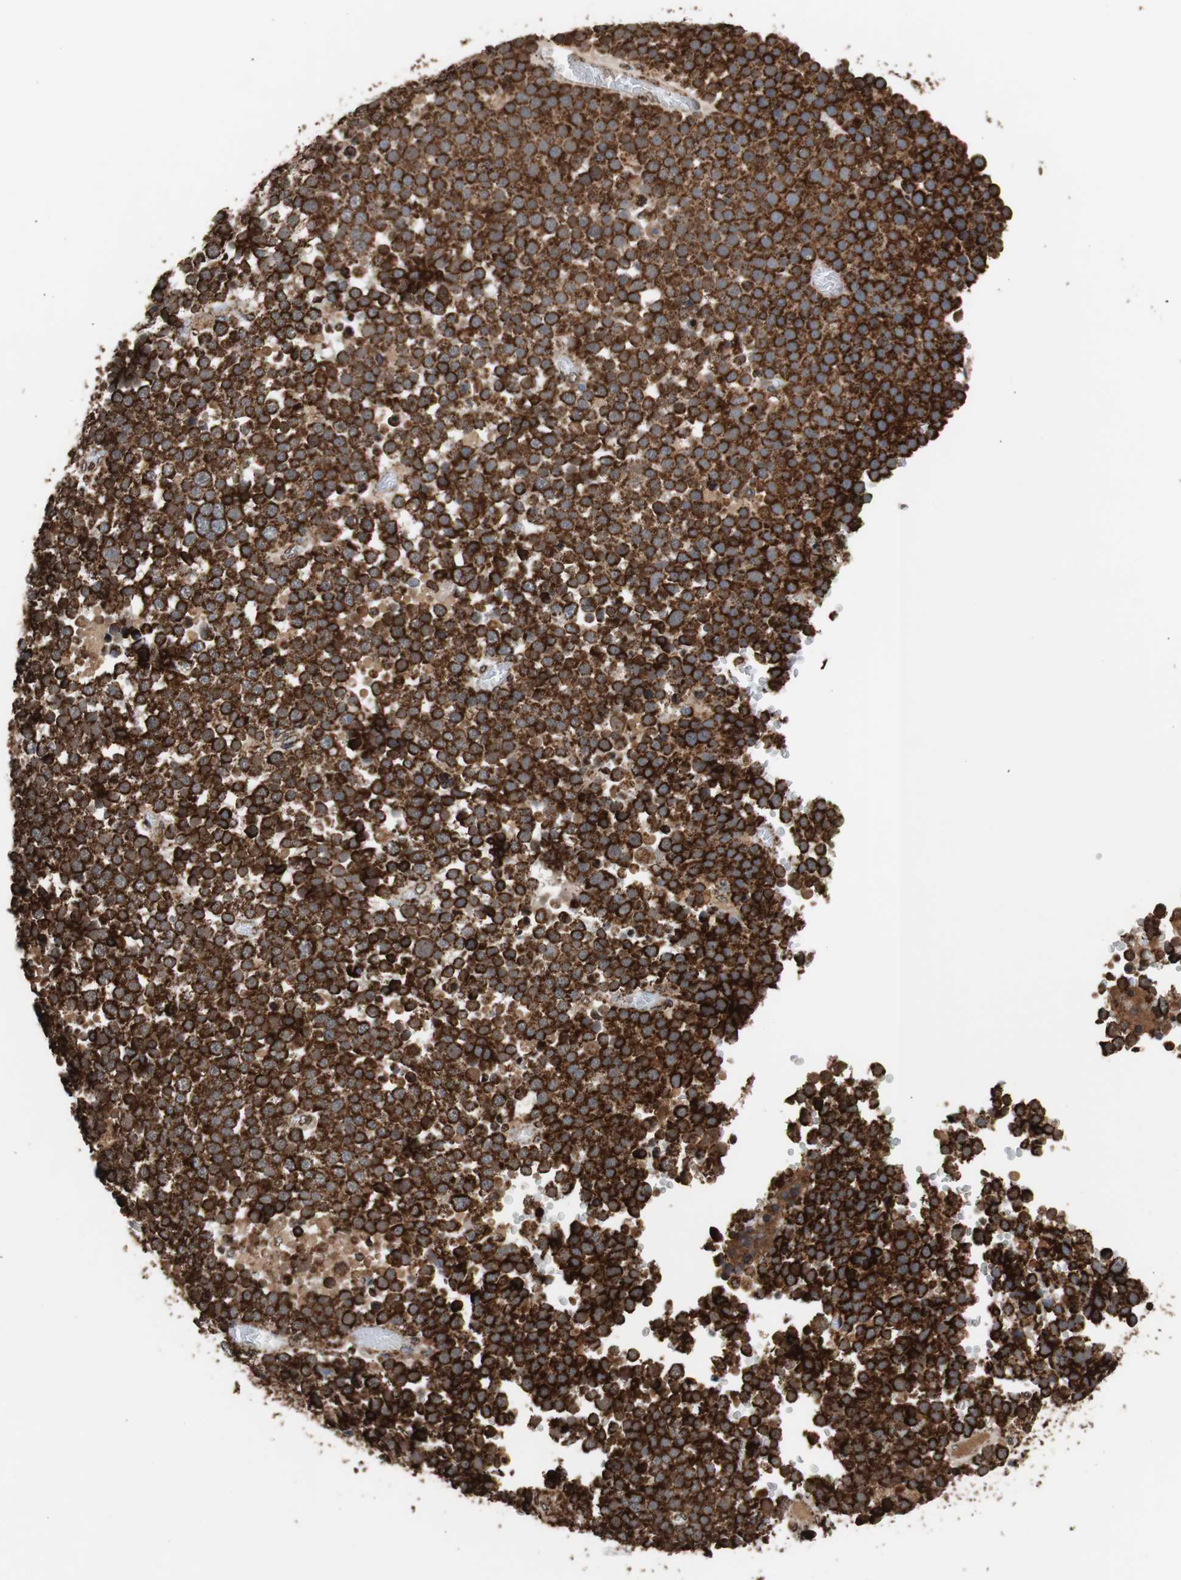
{"staining": {"intensity": "strong", "quantity": ">75%", "location": "cytoplasmic/membranous"}, "tissue": "testis cancer", "cell_type": "Tumor cells", "image_type": "cancer", "snomed": [{"axis": "morphology", "description": "Seminoma, NOS"}, {"axis": "topography", "description": "Testis"}], "caption": "Immunohistochemistry (IHC) of human testis seminoma shows high levels of strong cytoplasmic/membranous expression in approximately >75% of tumor cells.", "gene": "HSPA9", "patient": {"sex": "male", "age": 71}}